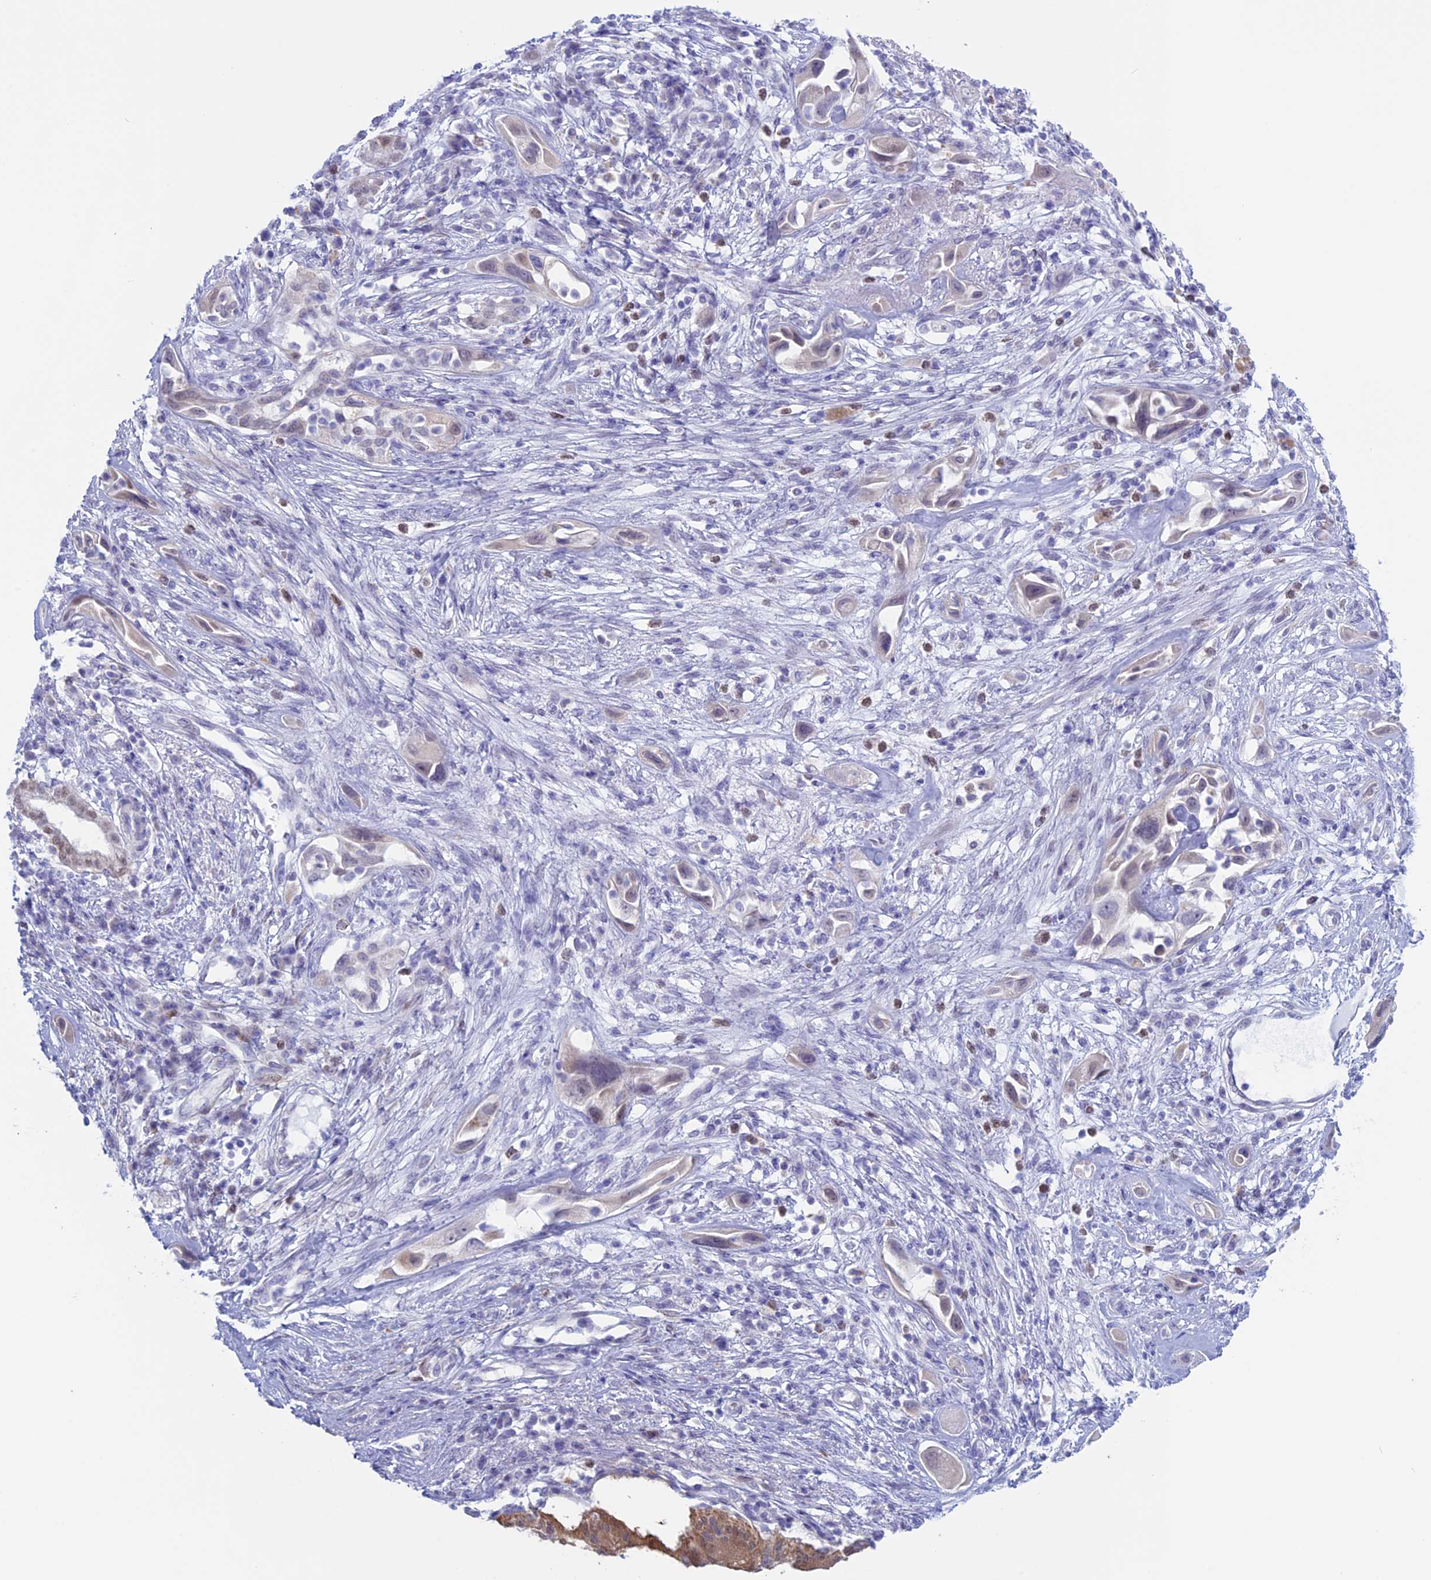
{"staining": {"intensity": "weak", "quantity": "<25%", "location": "nuclear"}, "tissue": "pancreatic cancer", "cell_type": "Tumor cells", "image_type": "cancer", "snomed": [{"axis": "morphology", "description": "Adenocarcinoma, NOS"}, {"axis": "topography", "description": "Pancreas"}], "caption": "Immunohistochemistry (IHC) micrograph of human adenocarcinoma (pancreatic) stained for a protein (brown), which reveals no staining in tumor cells. Nuclei are stained in blue.", "gene": "LHFPL2", "patient": {"sex": "male", "age": 68}}